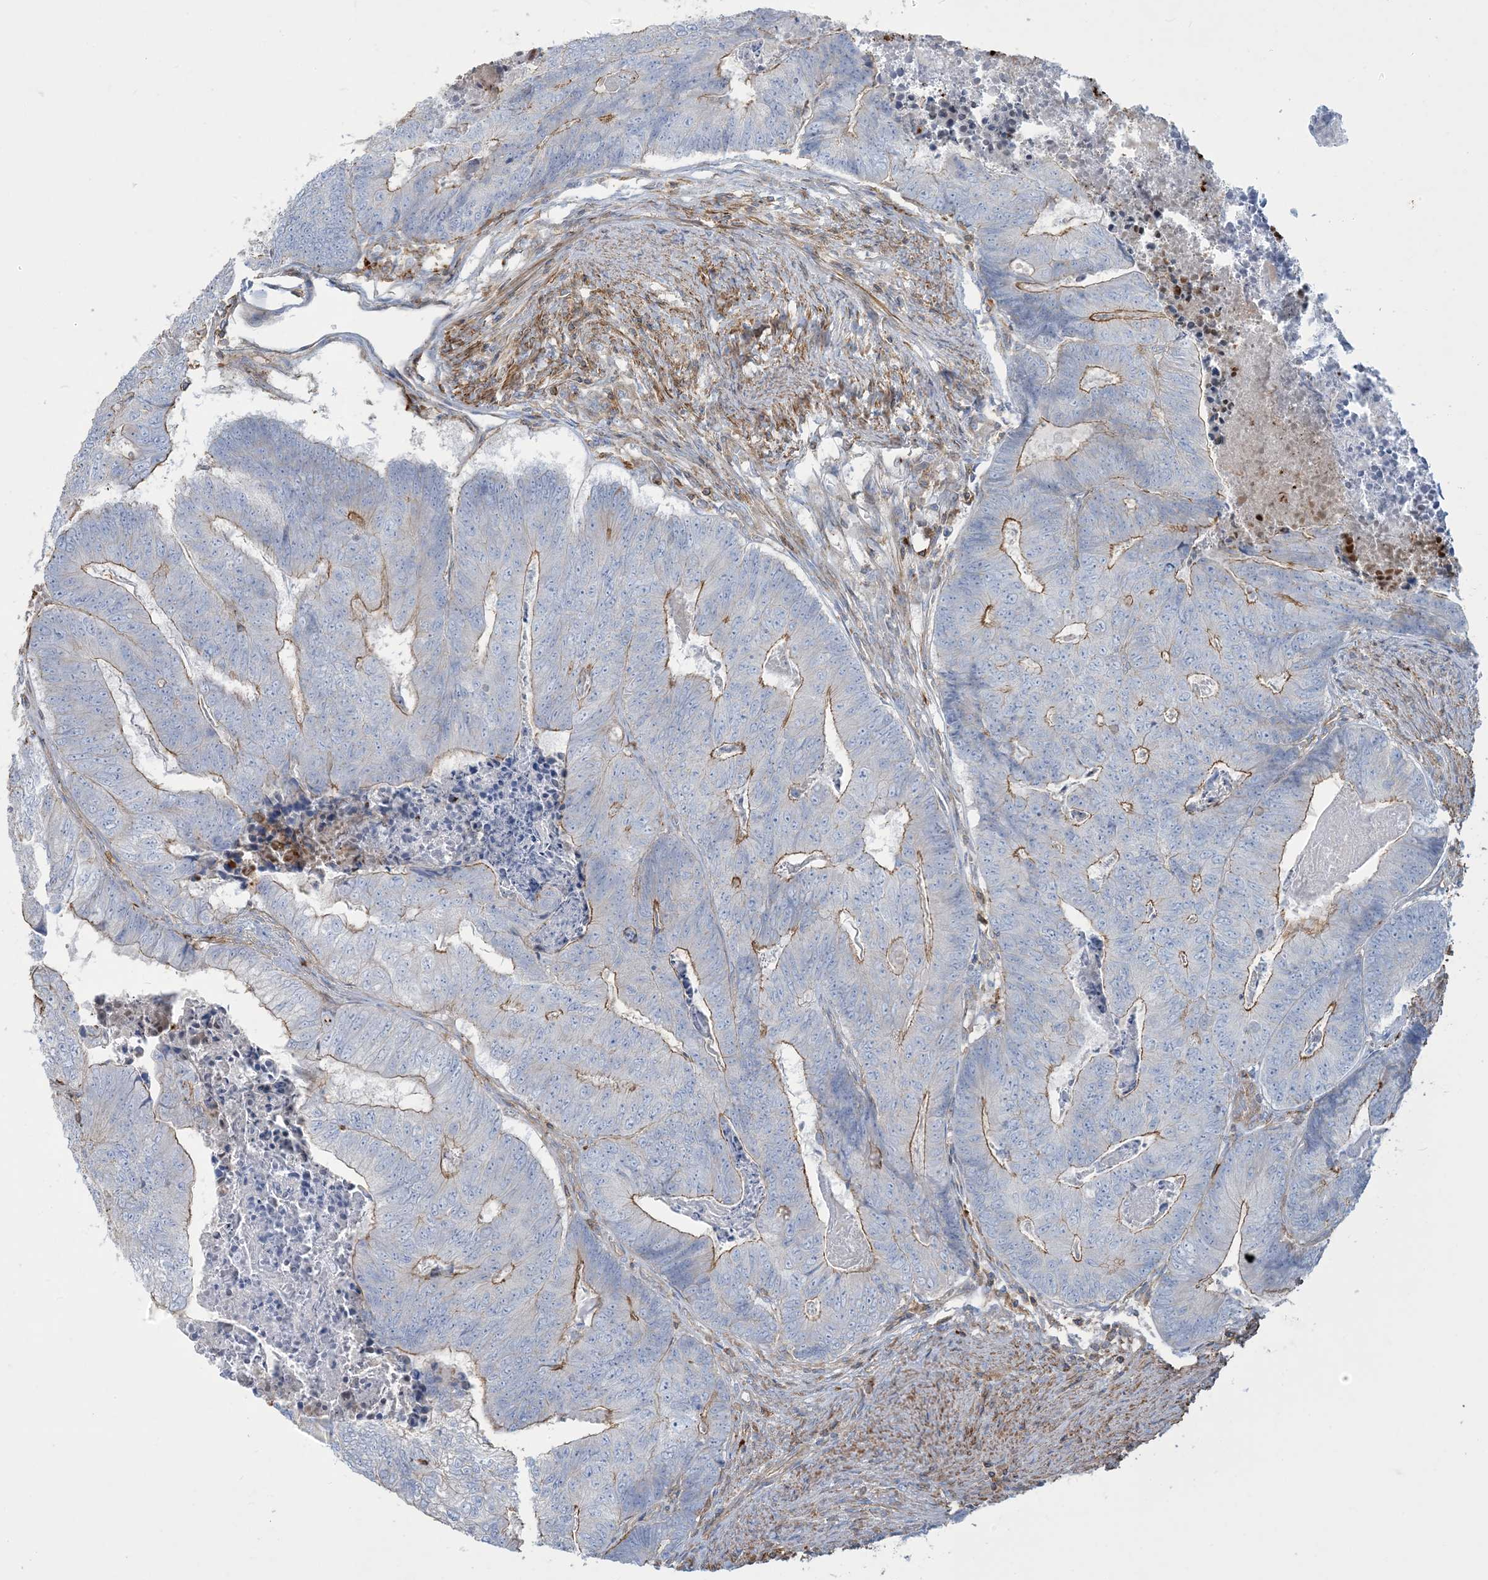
{"staining": {"intensity": "moderate", "quantity": "<25%", "location": "cytoplasmic/membranous"}, "tissue": "colorectal cancer", "cell_type": "Tumor cells", "image_type": "cancer", "snomed": [{"axis": "morphology", "description": "Adenocarcinoma, NOS"}, {"axis": "topography", "description": "Colon"}], "caption": "Immunohistochemical staining of human colorectal adenocarcinoma exhibits low levels of moderate cytoplasmic/membranous positivity in about <25% of tumor cells. The staining was performed using DAB (3,3'-diaminobenzidine), with brown indicating positive protein expression. Nuclei are stained blue with hematoxylin.", "gene": "GTF3C2", "patient": {"sex": "female", "age": 67}}